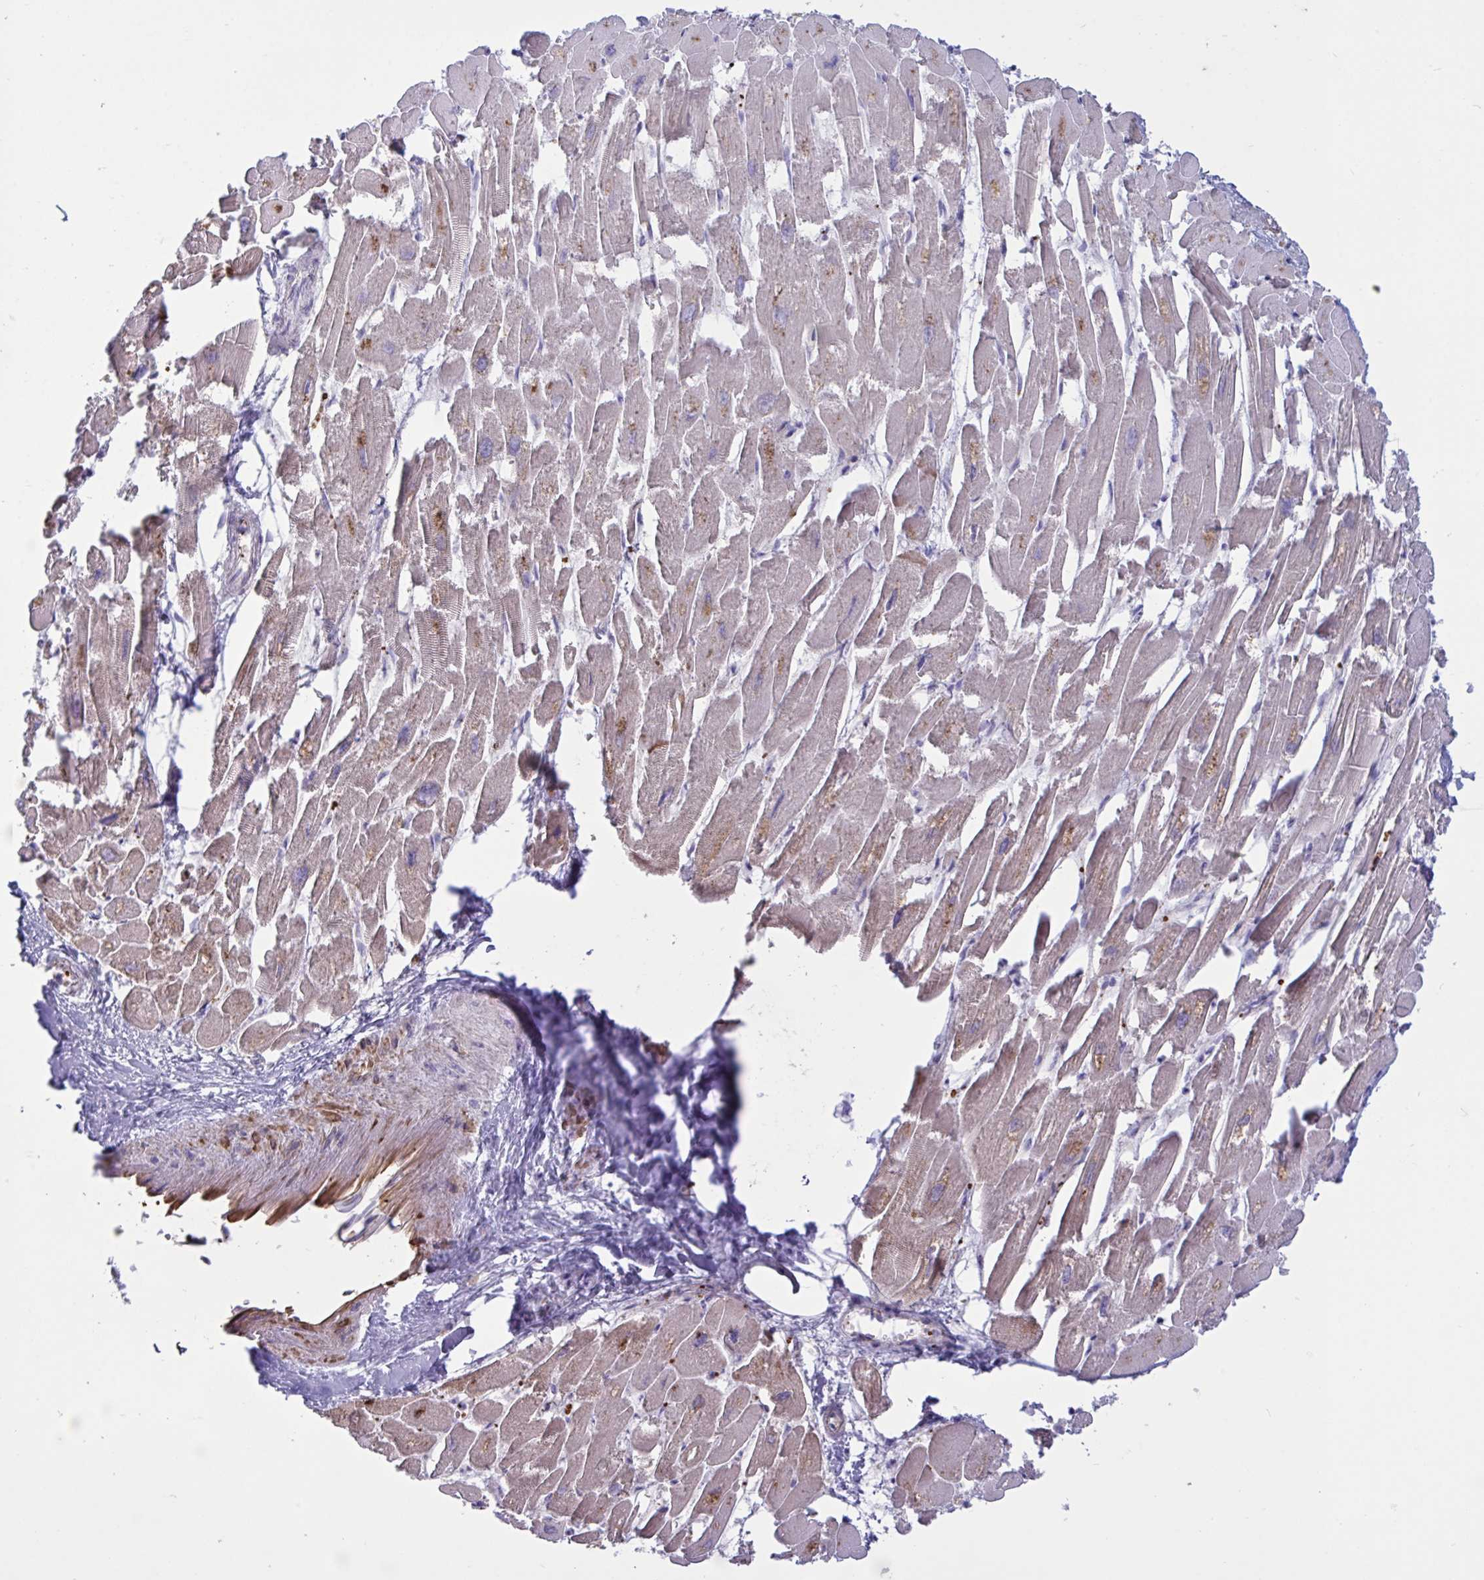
{"staining": {"intensity": "weak", "quantity": "25%-75%", "location": "cytoplasmic/membranous"}, "tissue": "heart muscle", "cell_type": "Cardiomyocytes", "image_type": "normal", "snomed": [{"axis": "morphology", "description": "Normal tissue, NOS"}, {"axis": "topography", "description": "Heart"}], "caption": "A brown stain shows weak cytoplasmic/membranous staining of a protein in cardiomyocytes of unremarkable heart muscle. Immunohistochemistry stains the protein in brown and the nuclei are stained blue.", "gene": "IL1R1", "patient": {"sex": "male", "age": 54}}